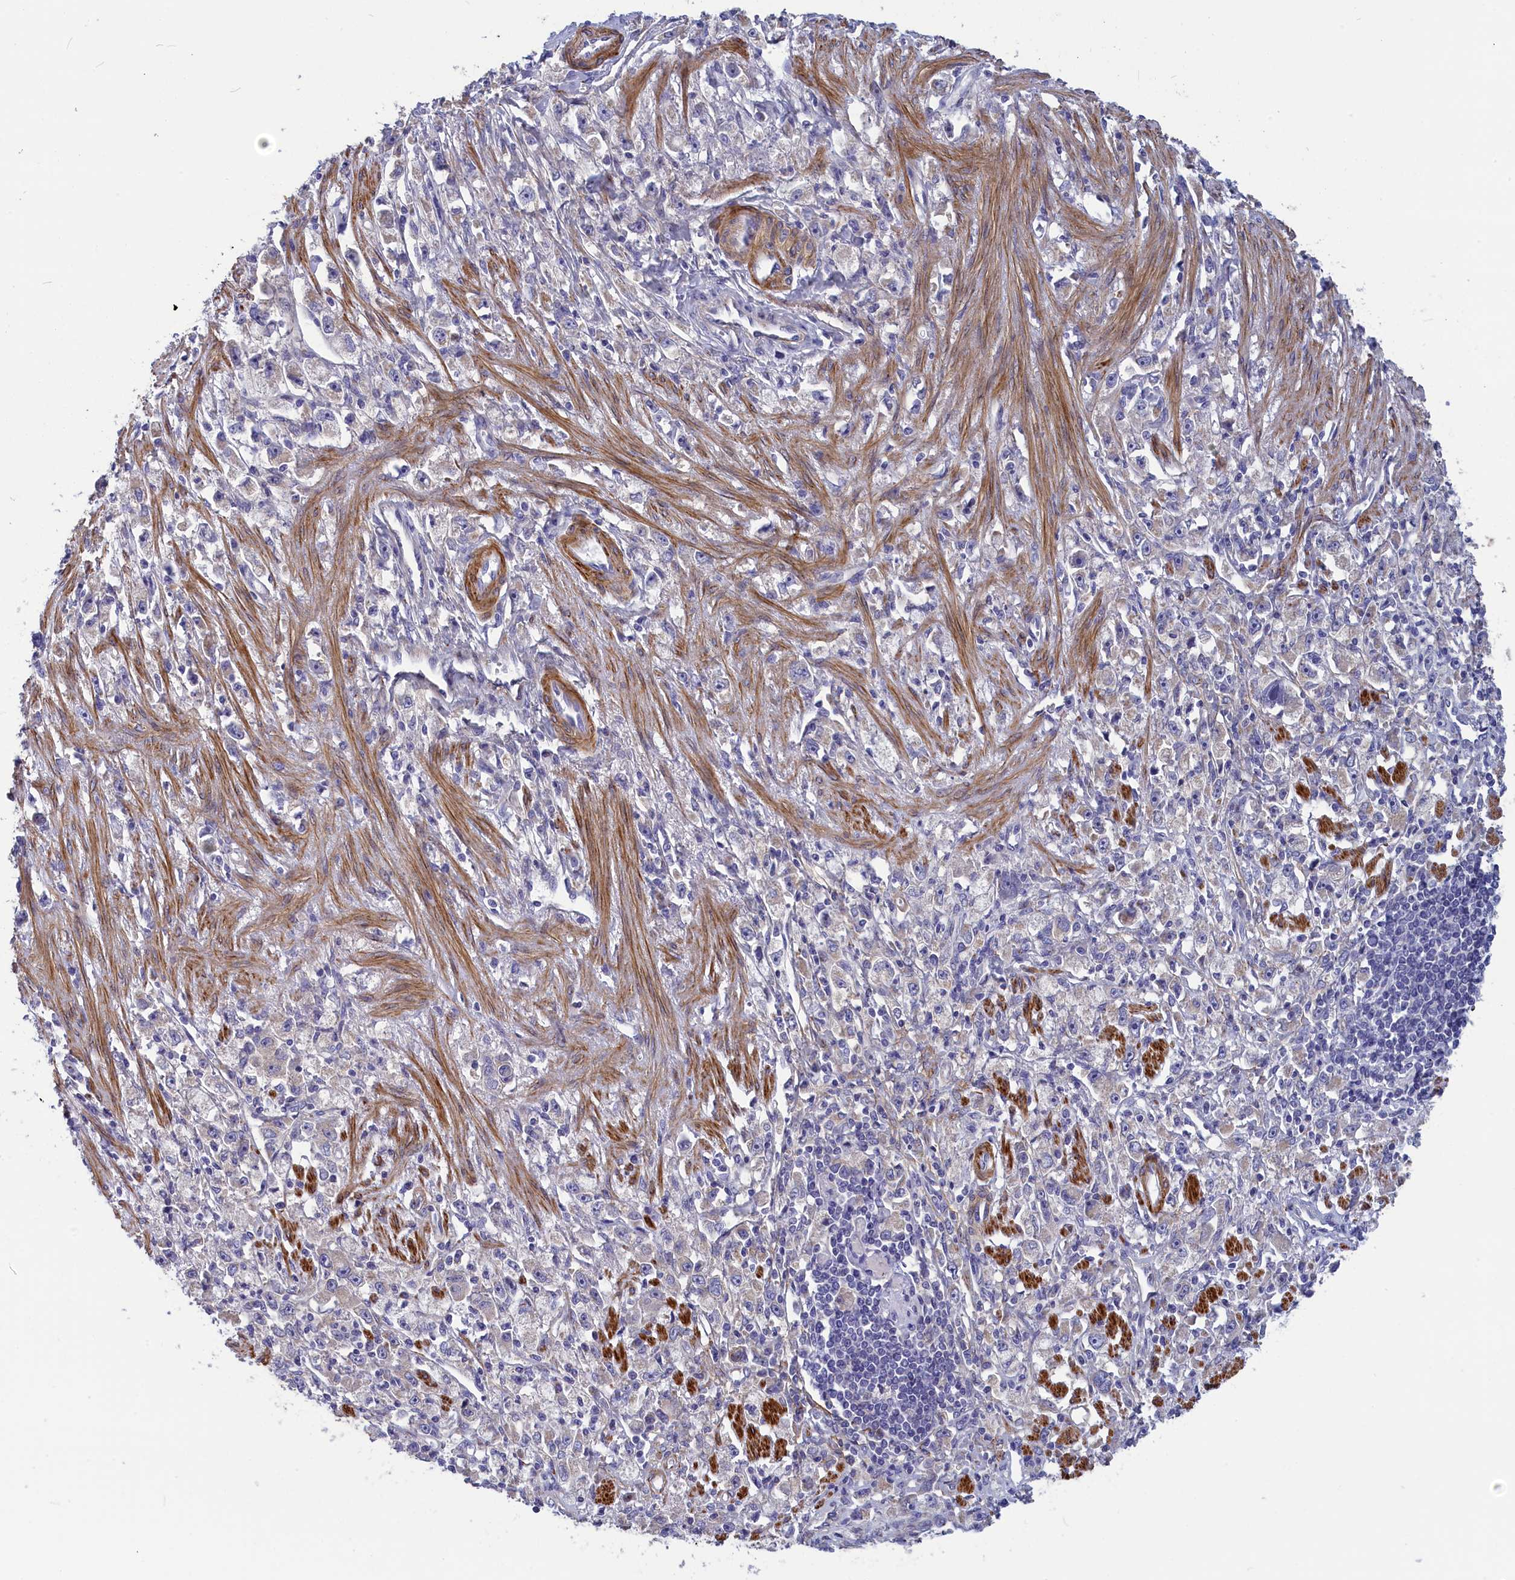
{"staining": {"intensity": "negative", "quantity": "none", "location": "none"}, "tissue": "stomach cancer", "cell_type": "Tumor cells", "image_type": "cancer", "snomed": [{"axis": "morphology", "description": "Adenocarcinoma, NOS"}, {"axis": "topography", "description": "Stomach"}], "caption": "Immunohistochemical staining of stomach cancer demonstrates no significant positivity in tumor cells.", "gene": "TUBGCP4", "patient": {"sex": "female", "age": 59}}